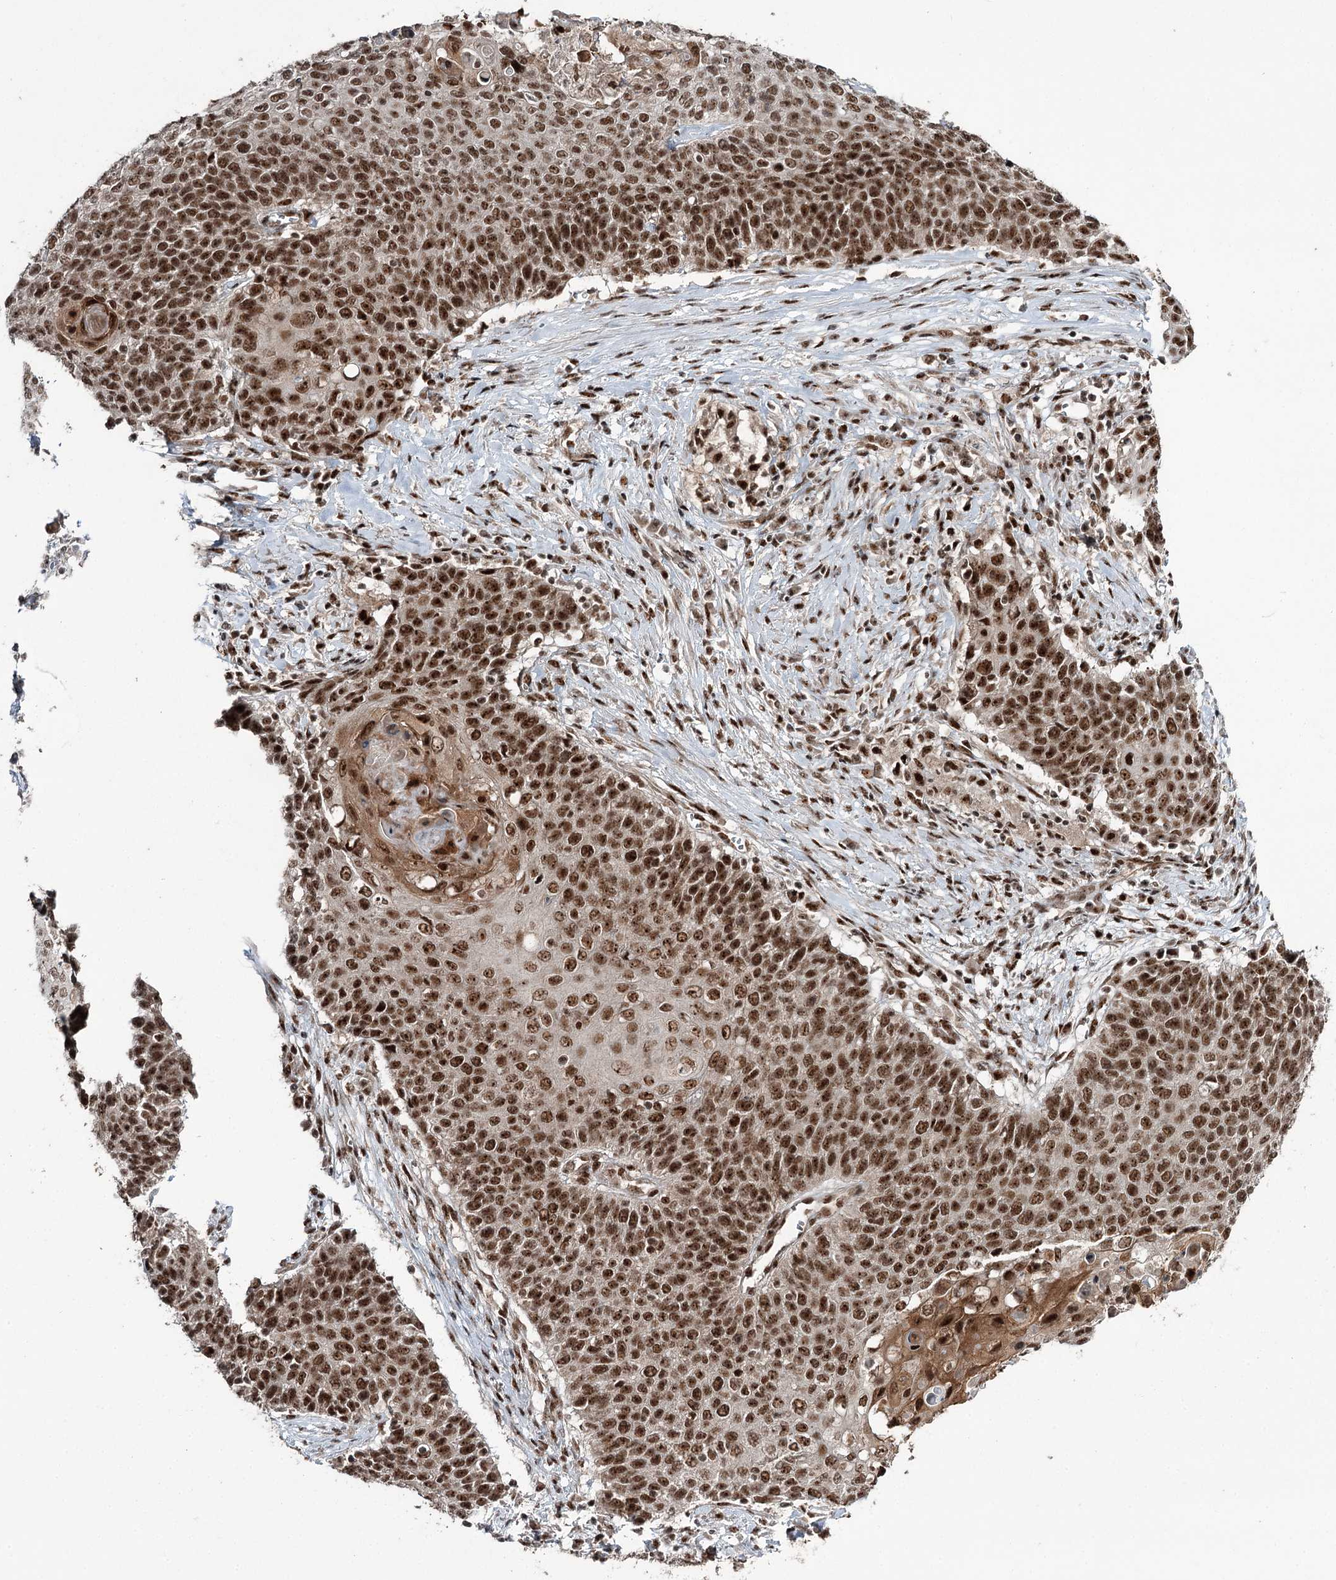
{"staining": {"intensity": "strong", "quantity": ">75%", "location": "nuclear"}, "tissue": "cervical cancer", "cell_type": "Tumor cells", "image_type": "cancer", "snomed": [{"axis": "morphology", "description": "Squamous cell carcinoma, NOS"}, {"axis": "topography", "description": "Cervix"}], "caption": "Protein staining by immunohistochemistry (IHC) reveals strong nuclear expression in about >75% of tumor cells in cervical cancer (squamous cell carcinoma).", "gene": "ERCC3", "patient": {"sex": "female", "age": 39}}